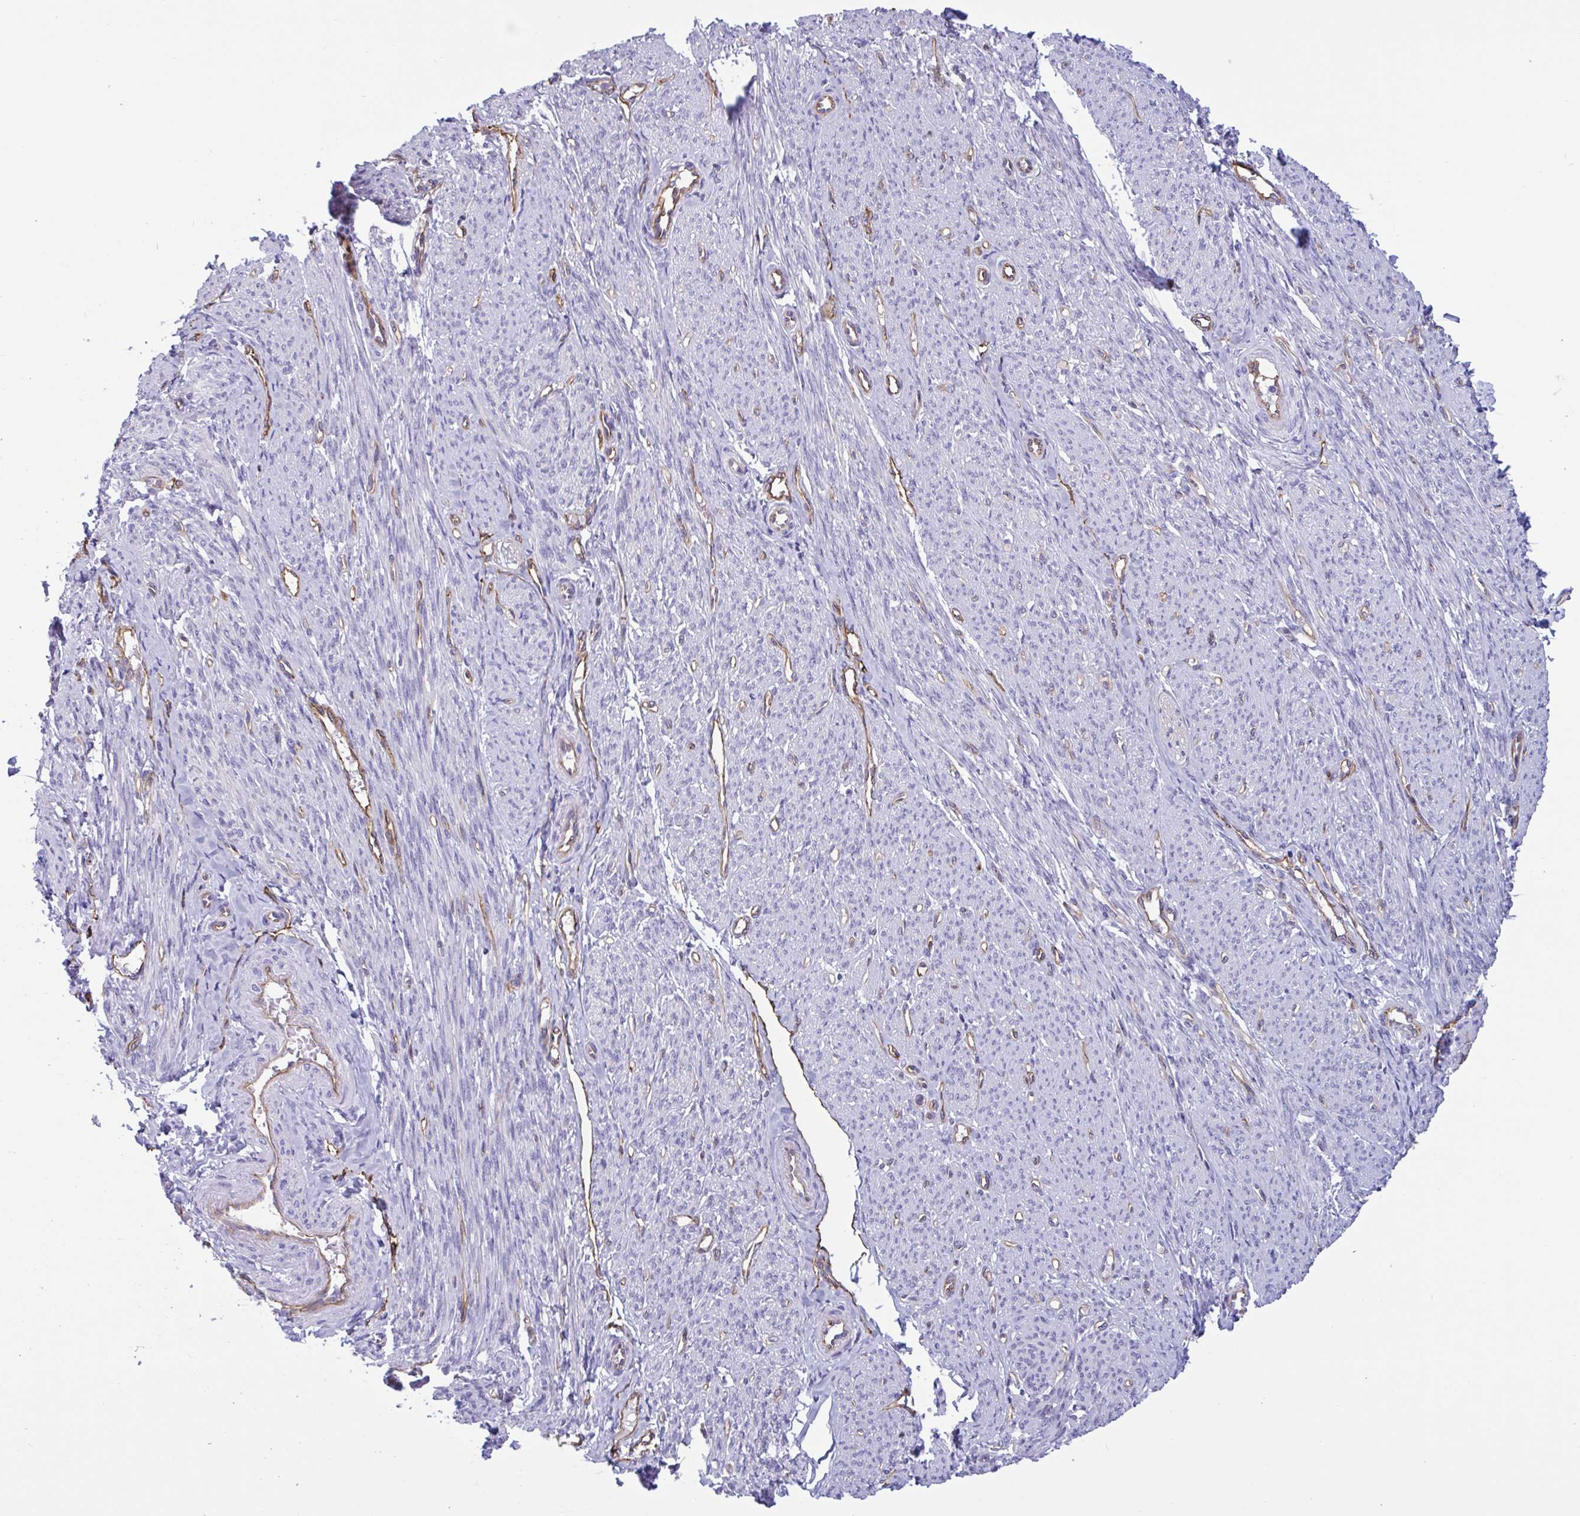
{"staining": {"intensity": "weak", "quantity": "<25%", "location": "cytoplasmic/membranous"}, "tissue": "smooth muscle", "cell_type": "Smooth muscle cells", "image_type": "normal", "snomed": [{"axis": "morphology", "description": "Normal tissue, NOS"}, {"axis": "topography", "description": "Smooth muscle"}], "caption": "An immunohistochemistry image of normal smooth muscle is shown. There is no staining in smooth muscle cells of smooth muscle. The staining was performed using DAB (3,3'-diaminobenzidine) to visualize the protein expression in brown, while the nuclei were stained in blue with hematoxylin (Magnification: 20x).", "gene": "RPL22L1", "patient": {"sex": "female", "age": 65}}